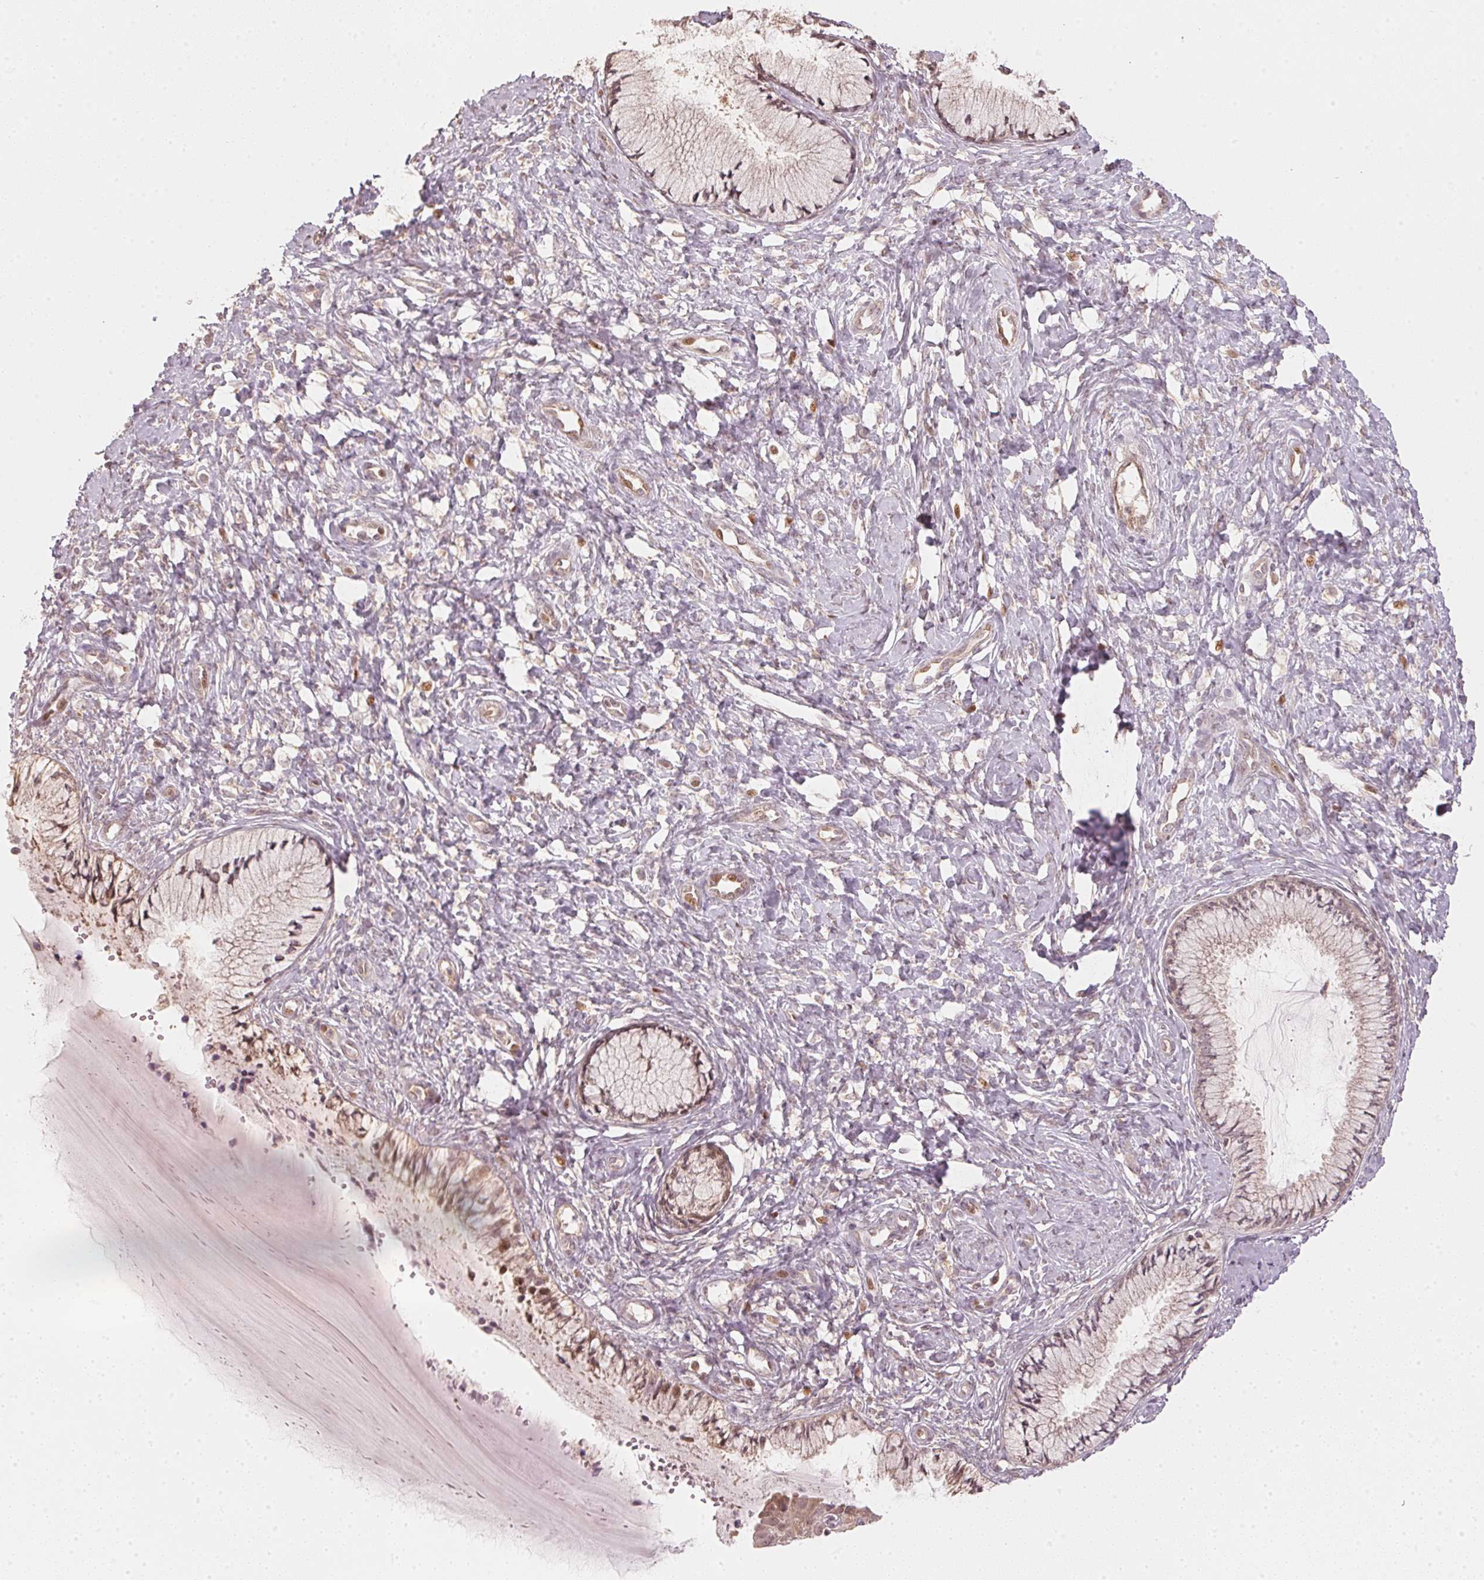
{"staining": {"intensity": "moderate", "quantity": ">75%", "location": "cytoplasmic/membranous,nuclear"}, "tissue": "cervix", "cell_type": "Glandular cells", "image_type": "normal", "snomed": [{"axis": "morphology", "description": "Normal tissue, NOS"}, {"axis": "topography", "description": "Cervix"}], "caption": "Cervix stained with immunohistochemistry (IHC) displays moderate cytoplasmic/membranous,nuclear positivity in about >75% of glandular cells. (DAB (3,3'-diaminobenzidine) = brown stain, brightfield microscopy at high magnification).", "gene": "UBE2L3", "patient": {"sex": "female", "age": 37}}